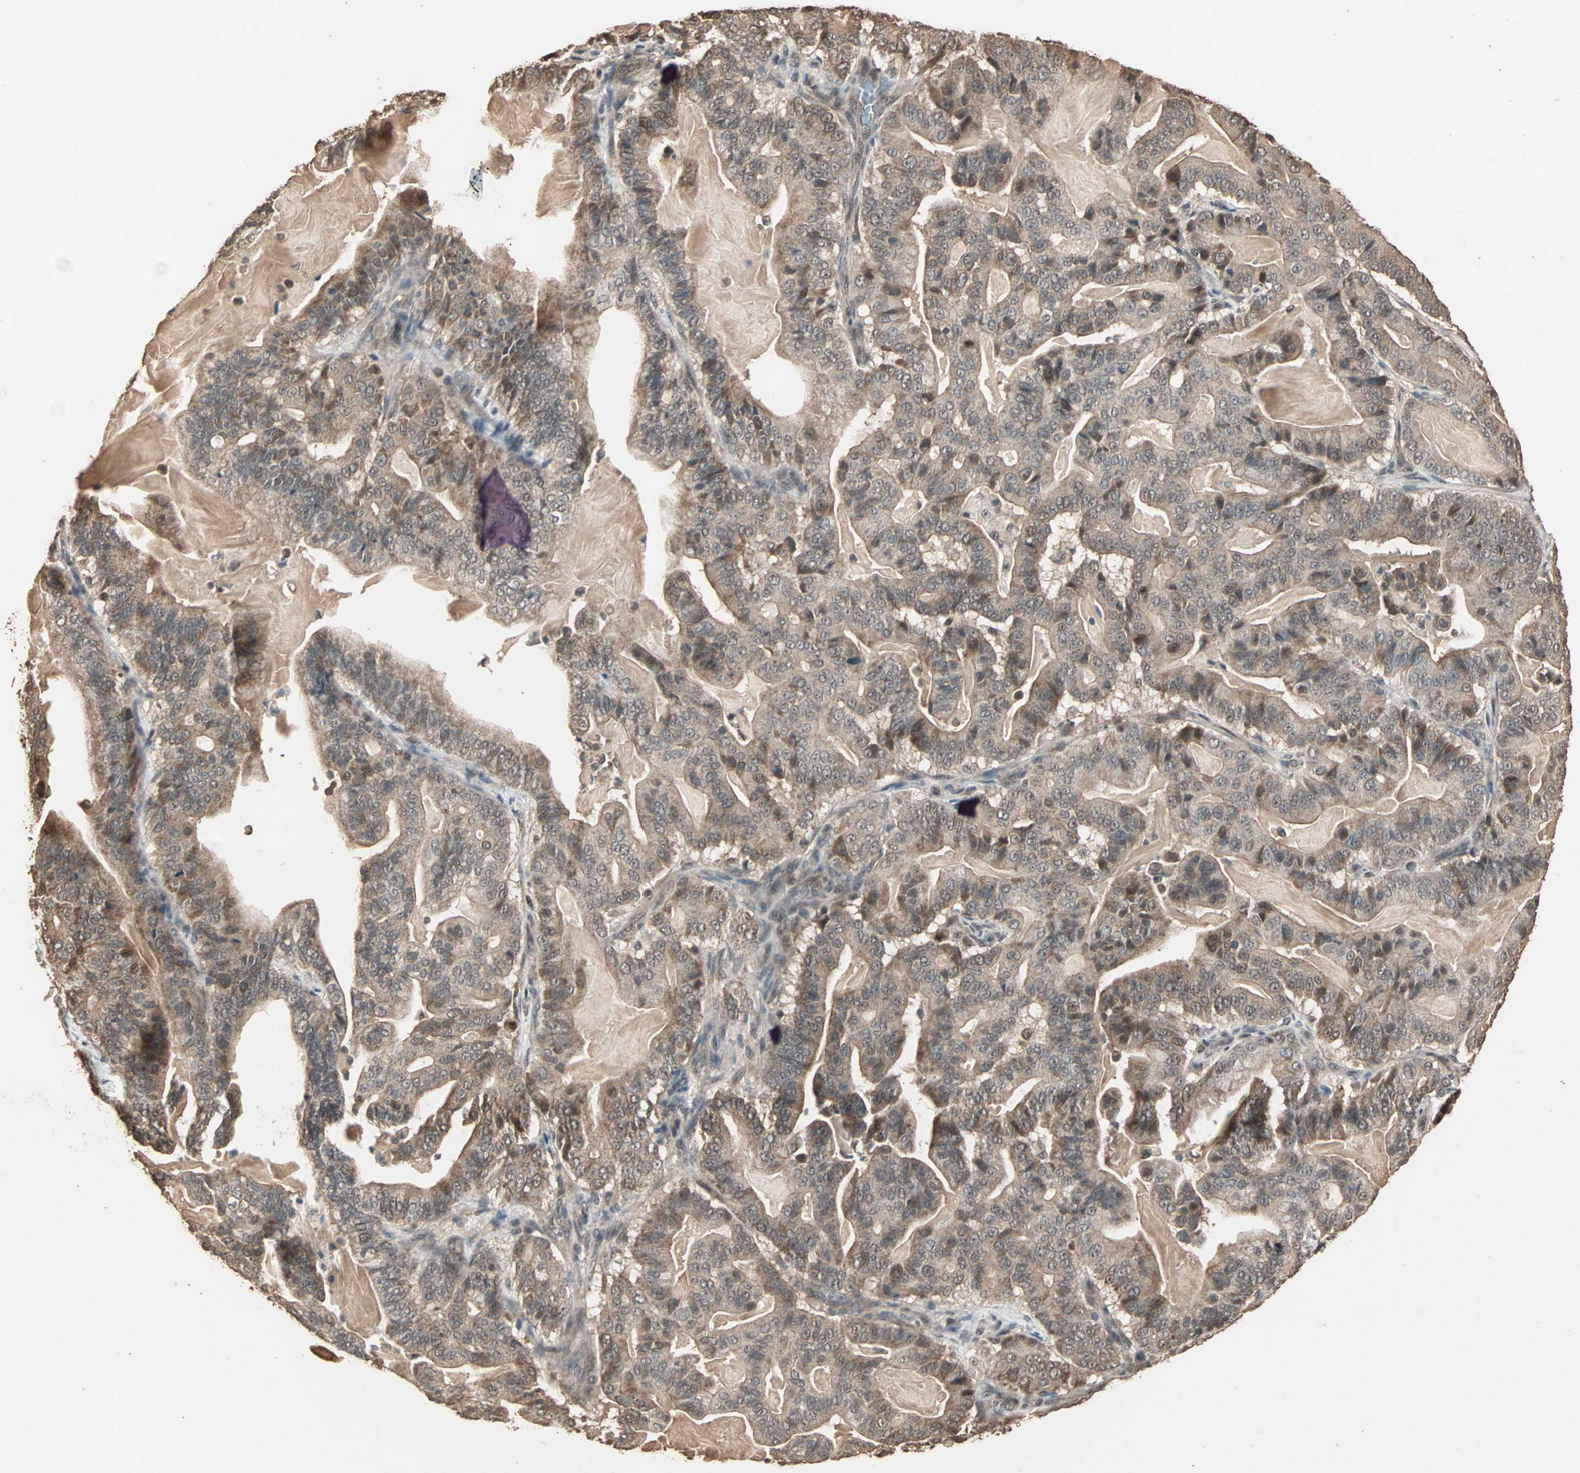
{"staining": {"intensity": "moderate", "quantity": ">75%", "location": "cytoplasmic/membranous,nuclear"}, "tissue": "pancreatic cancer", "cell_type": "Tumor cells", "image_type": "cancer", "snomed": [{"axis": "morphology", "description": "Adenocarcinoma, NOS"}, {"axis": "topography", "description": "Pancreas"}], "caption": "This micrograph displays immunohistochemistry (IHC) staining of pancreatic adenocarcinoma, with medium moderate cytoplasmic/membranous and nuclear positivity in approximately >75% of tumor cells.", "gene": "ZBTB33", "patient": {"sex": "male", "age": 63}}